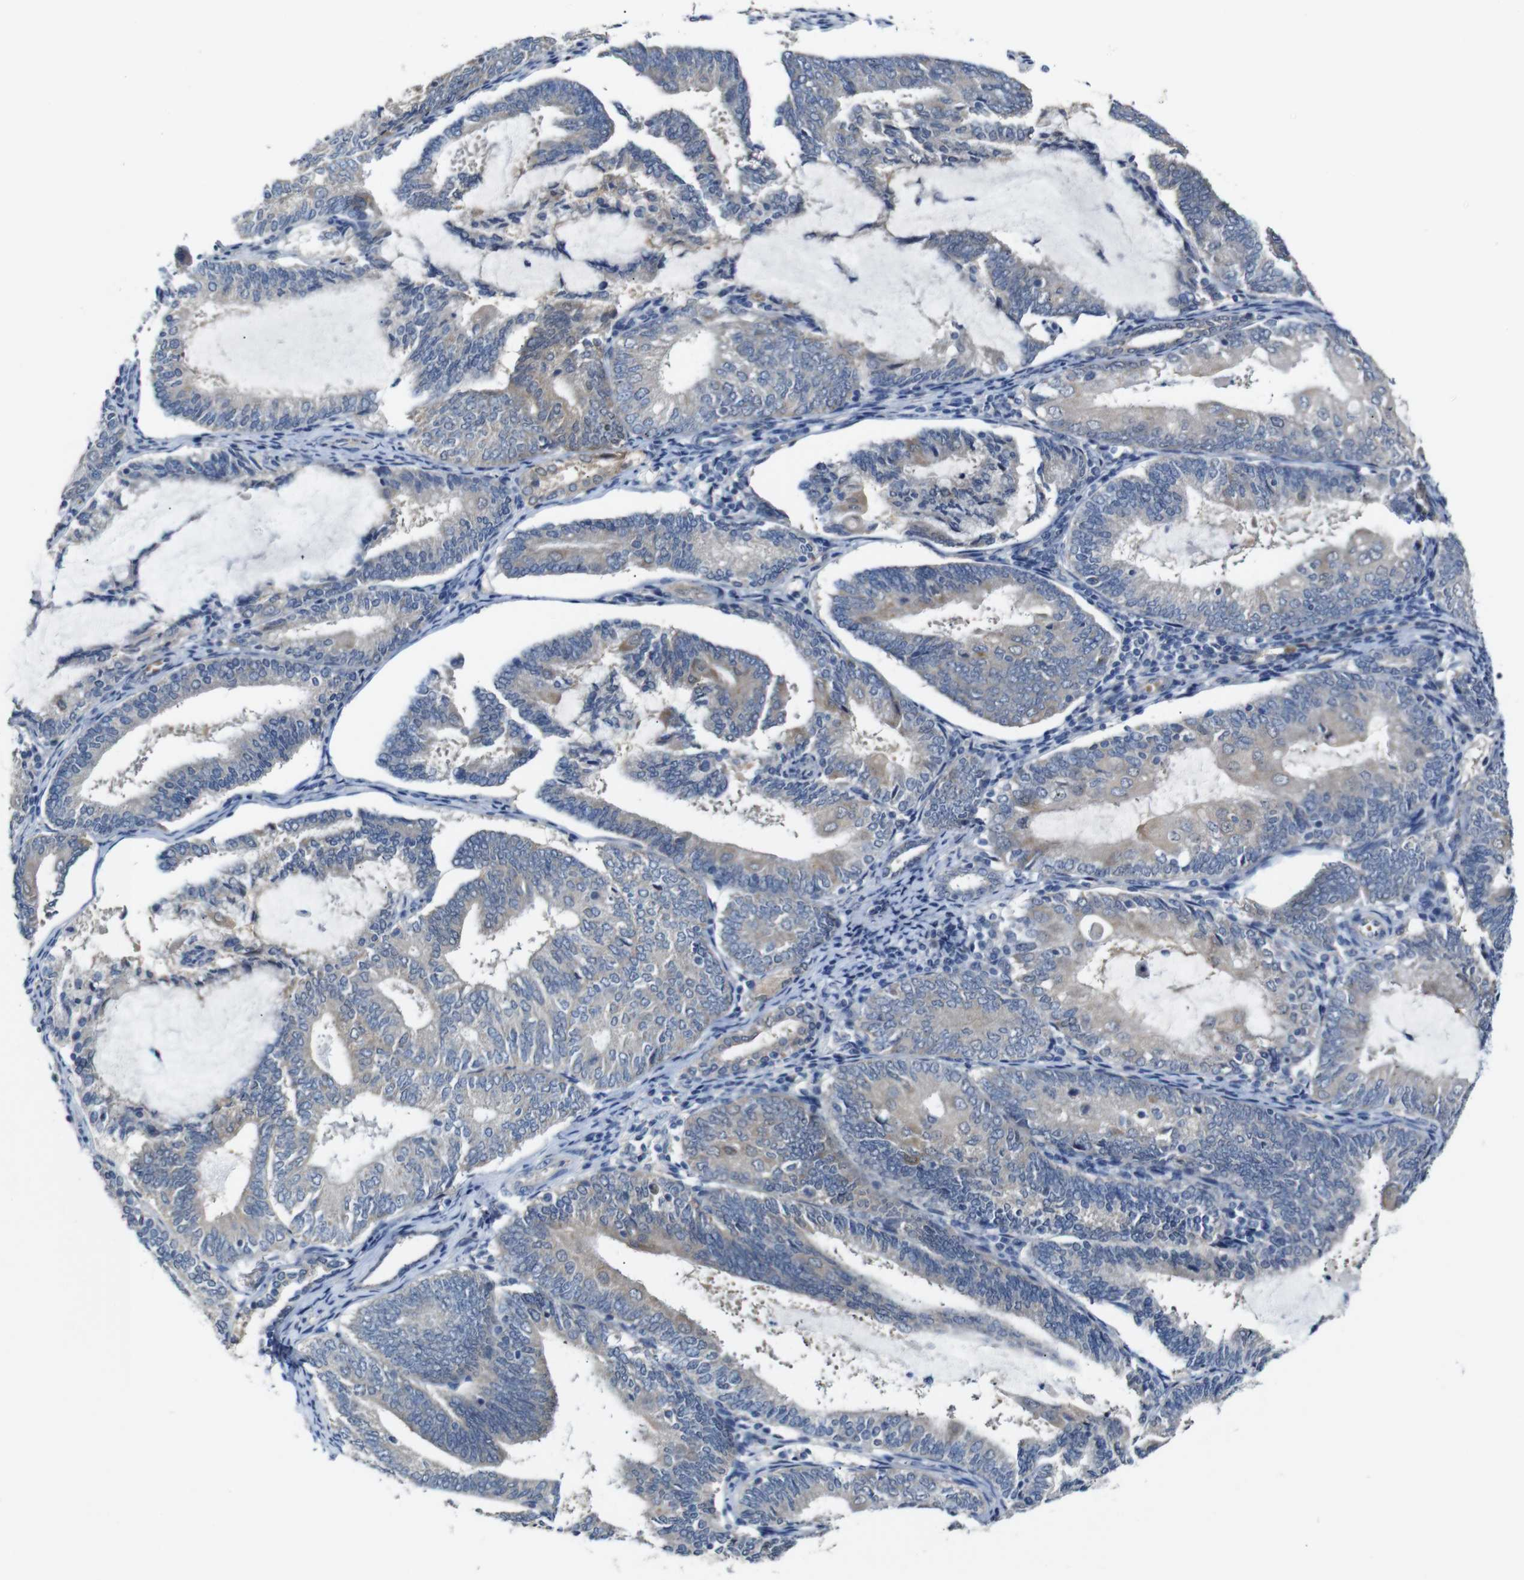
{"staining": {"intensity": "weak", "quantity": ">75%", "location": "cytoplasmic/membranous"}, "tissue": "endometrial cancer", "cell_type": "Tumor cells", "image_type": "cancer", "snomed": [{"axis": "morphology", "description": "Adenocarcinoma, NOS"}, {"axis": "topography", "description": "Endometrium"}], "caption": "Endometrial cancer (adenocarcinoma) stained with a brown dye shows weak cytoplasmic/membranous positive positivity in about >75% of tumor cells.", "gene": "TBC1D32", "patient": {"sex": "female", "age": 81}}